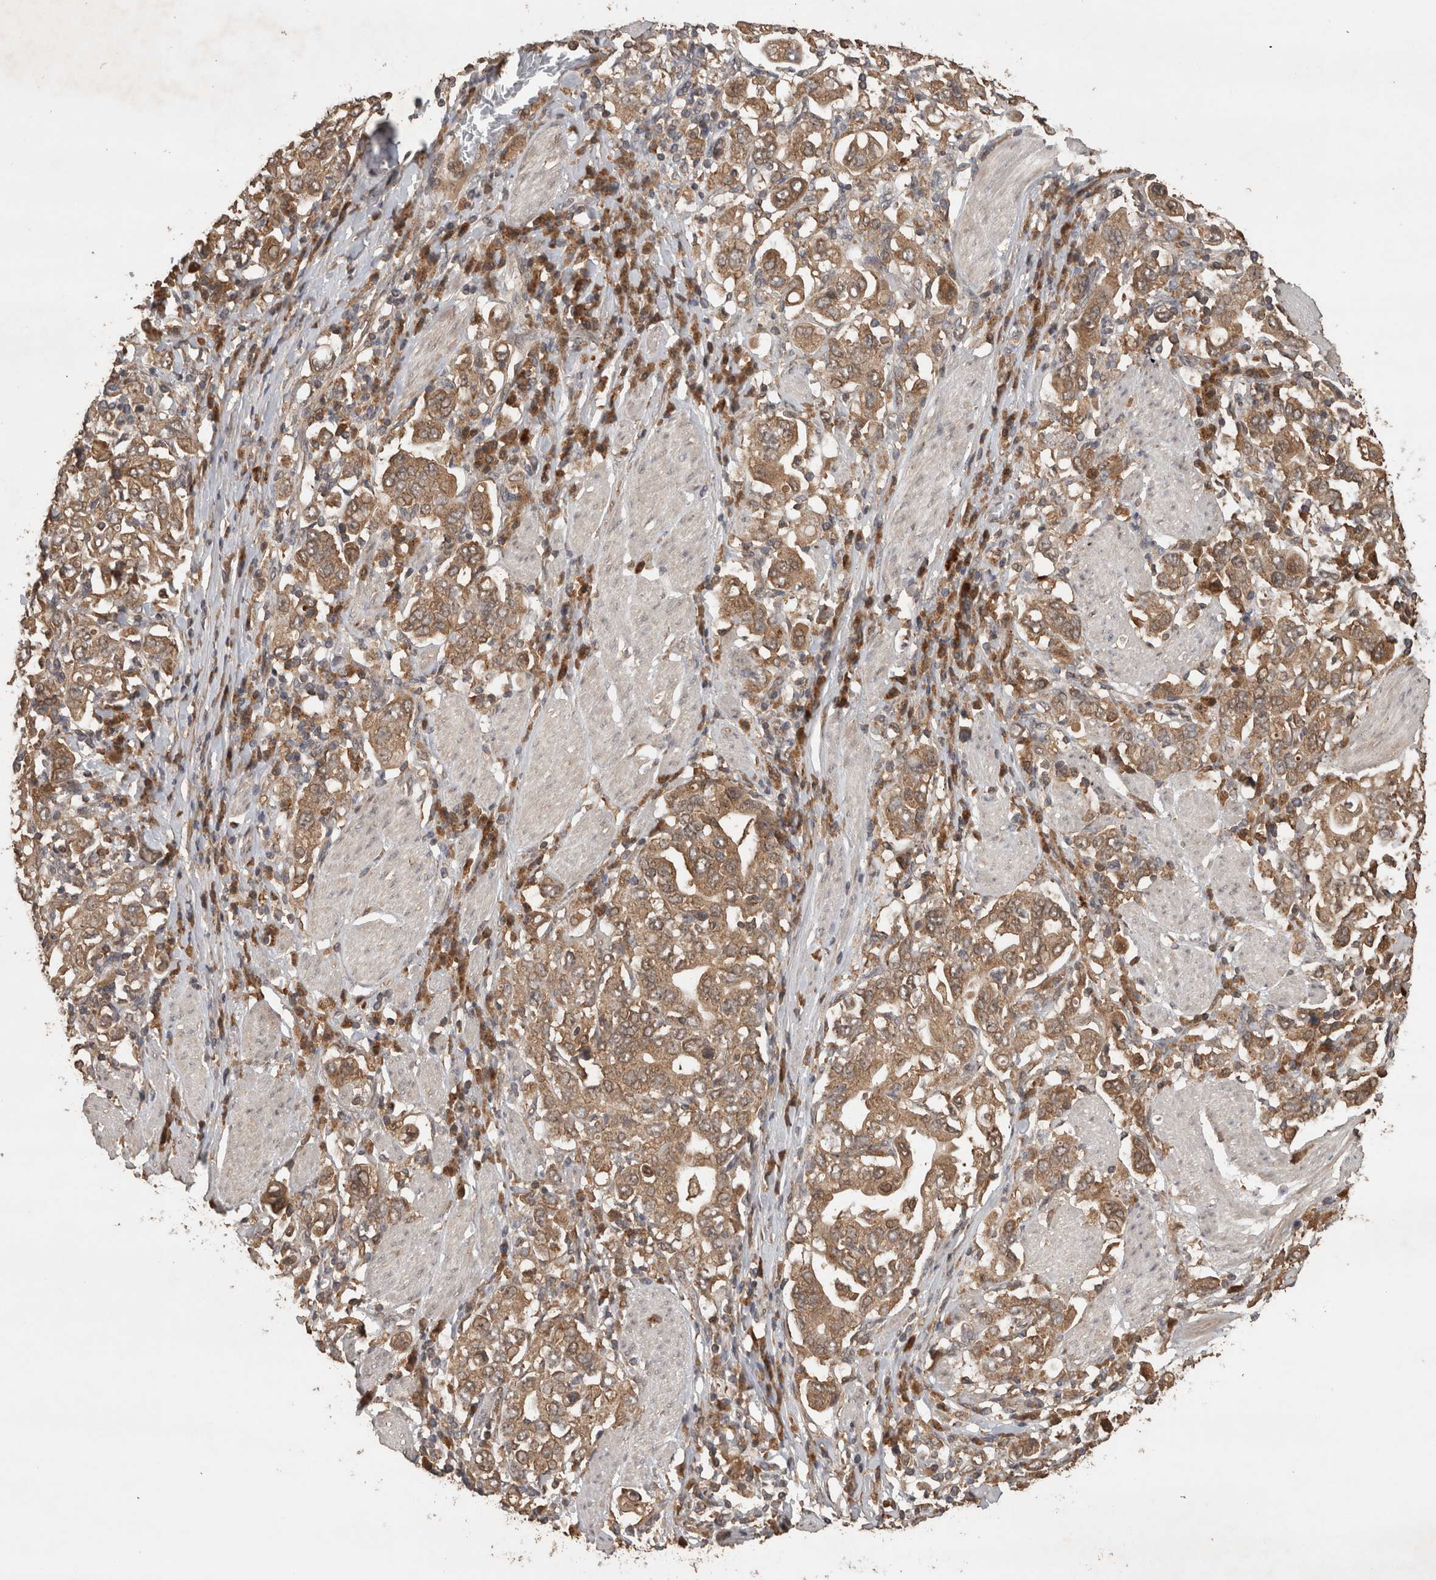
{"staining": {"intensity": "moderate", "quantity": ">75%", "location": "cytoplasmic/membranous"}, "tissue": "stomach cancer", "cell_type": "Tumor cells", "image_type": "cancer", "snomed": [{"axis": "morphology", "description": "Adenocarcinoma, NOS"}, {"axis": "topography", "description": "Stomach, upper"}], "caption": "Human adenocarcinoma (stomach) stained for a protein (brown) reveals moderate cytoplasmic/membranous positive staining in about >75% of tumor cells.", "gene": "OTUD7B", "patient": {"sex": "male", "age": 62}}